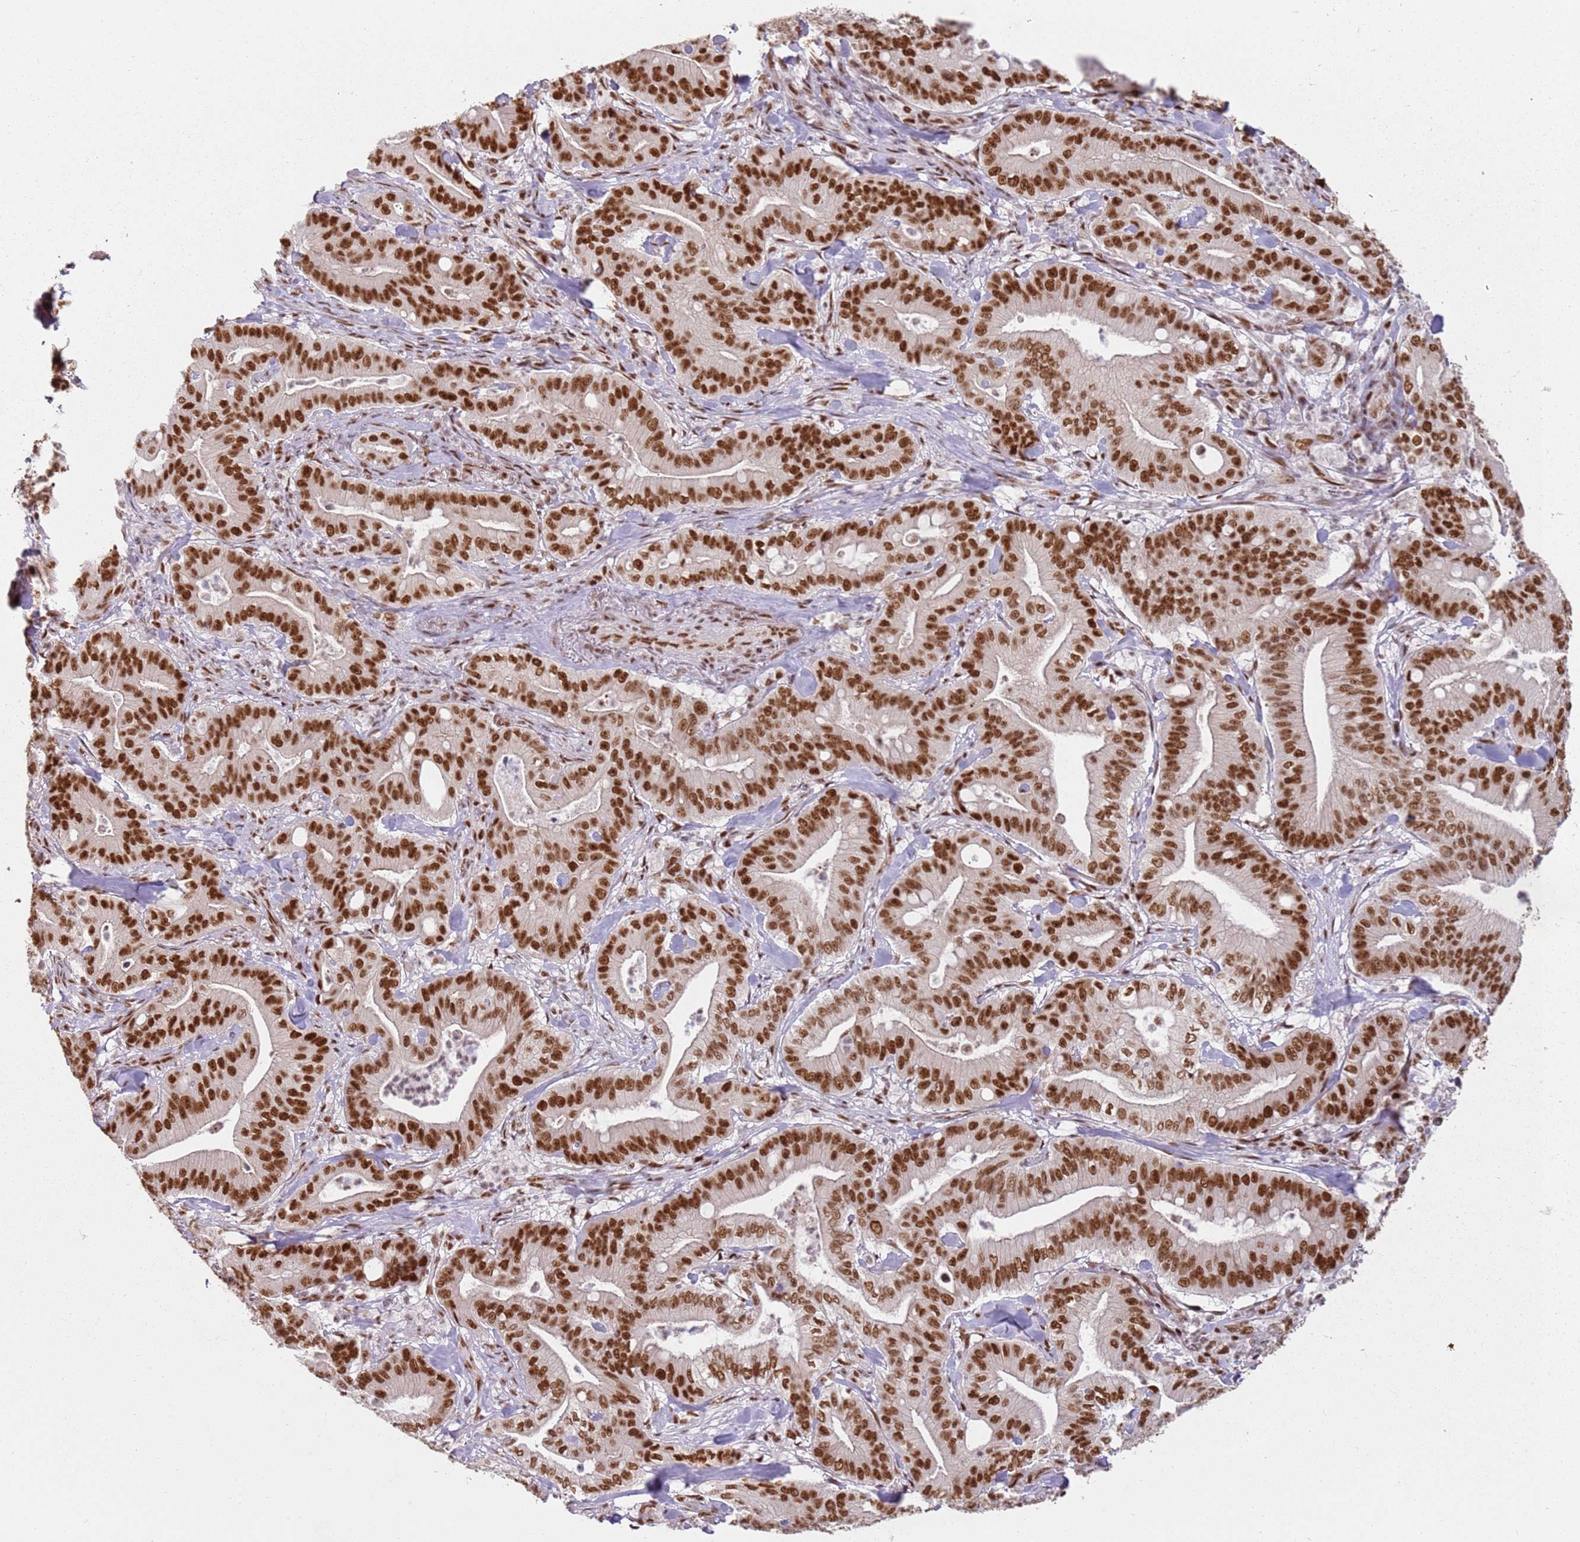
{"staining": {"intensity": "moderate", "quantity": ">75%", "location": "nuclear"}, "tissue": "pancreatic cancer", "cell_type": "Tumor cells", "image_type": "cancer", "snomed": [{"axis": "morphology", "description": "Adenocarcinoma, NOS"}, {"axis": "topography", "description": "Pancreas"}], "caption": "Immunohistochemical staining of human pancreatic cancer displays moderate nuclear protein staining in approximately >75% of tumor cells.", "gene": "TENT4A", "patient": {"sex": "male", "age": 71}}